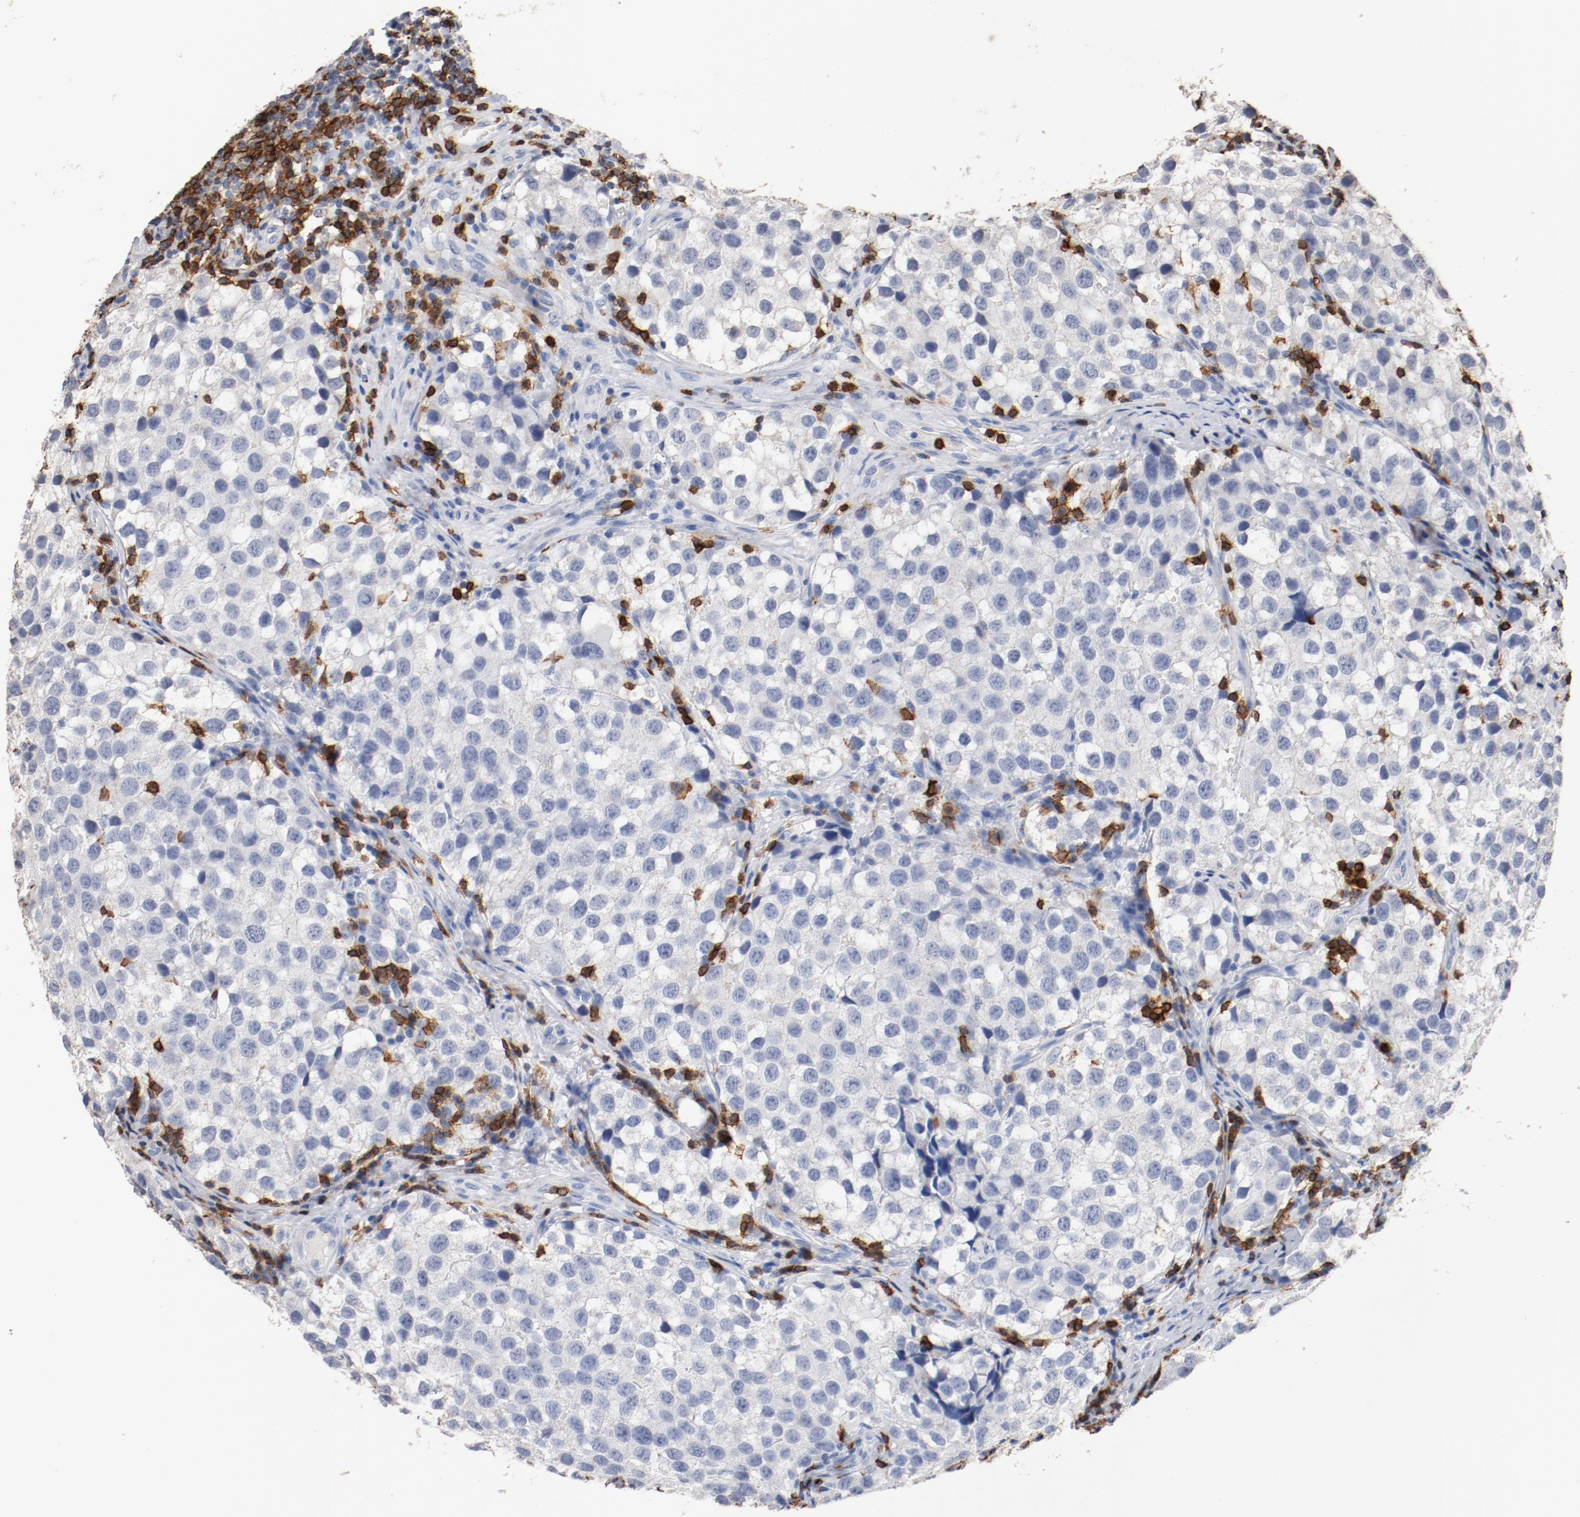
{"staining": {"intensity": "negative", "quantity": "none", "location": "none"}, "tissue": "testis cancer", "cell_type": "Tumor cells", "image_type": "cancer", "snomed": [{"axis": "morphology", "description": "Seminoma, NOS"}, {"axis": "topography", "description": "Testis"}], "caption": "Human testis cancer (seminoma) stained for a protein using immunohistochemistry (IHC) exhibits no expression in tumor cells.", "gene": "CD247", "patient": {"sex": "male", "age": 39}}